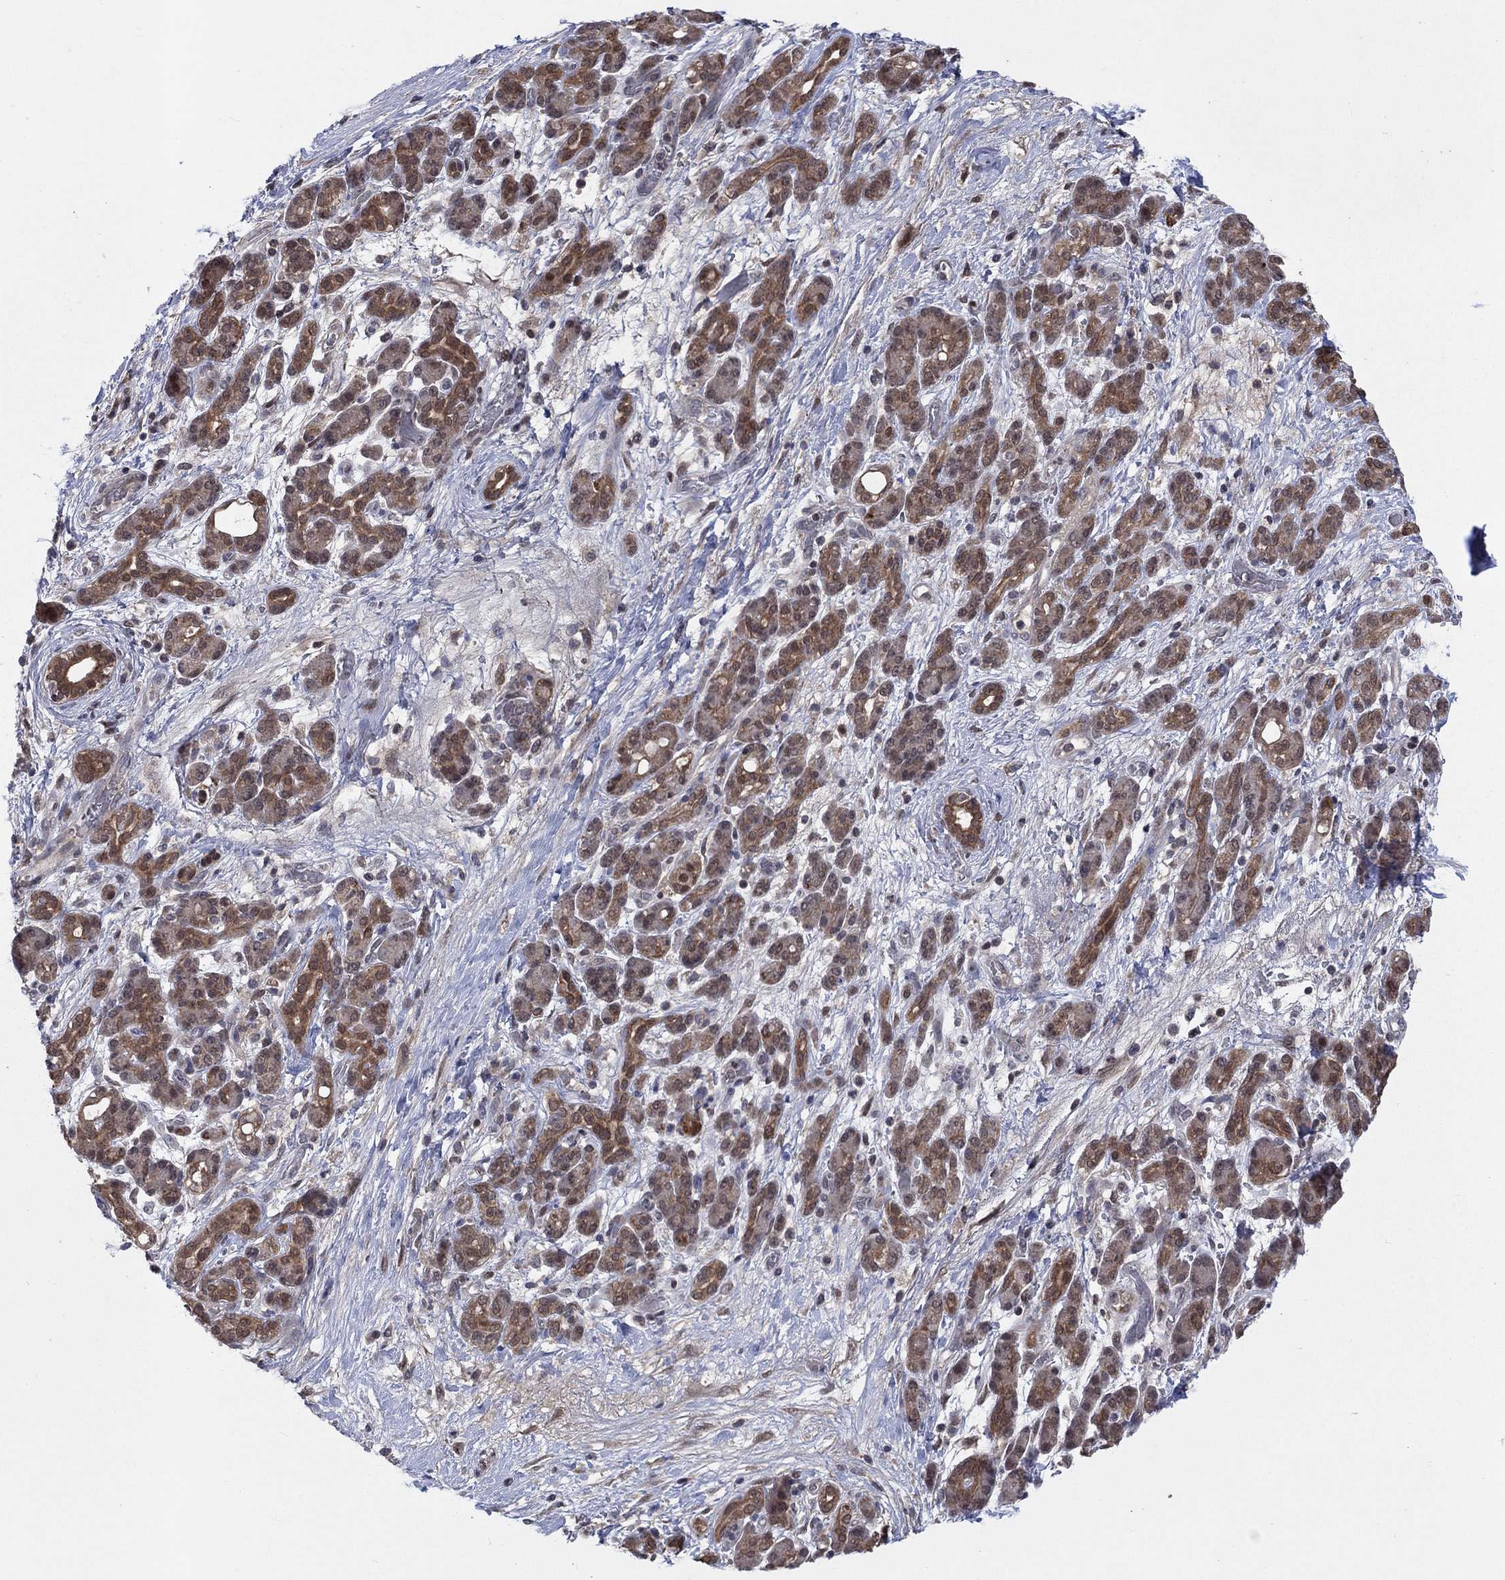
{"staining": {"intensity": "moderate", "quantity": ">75%", "location": "cytoplasmic/membranous"}, "tissue": "pancreatic cancer", "cell_type": "Tumor cells", "image_type": "cancer", "snomed": [{"axis": "morphology", "description": "Adenocarcinoma, NOS"}, {"axis": "topography", "description": "Pancreas"}], "caption": "Protein staining of pancreatic cancer (adenocarcinoma) tissue reveals moderate cytoplasmic/membranous staining in about >75% of tumor cells.", "gene": "IAH1", "patient": {"sex": "male", "age": 44}}